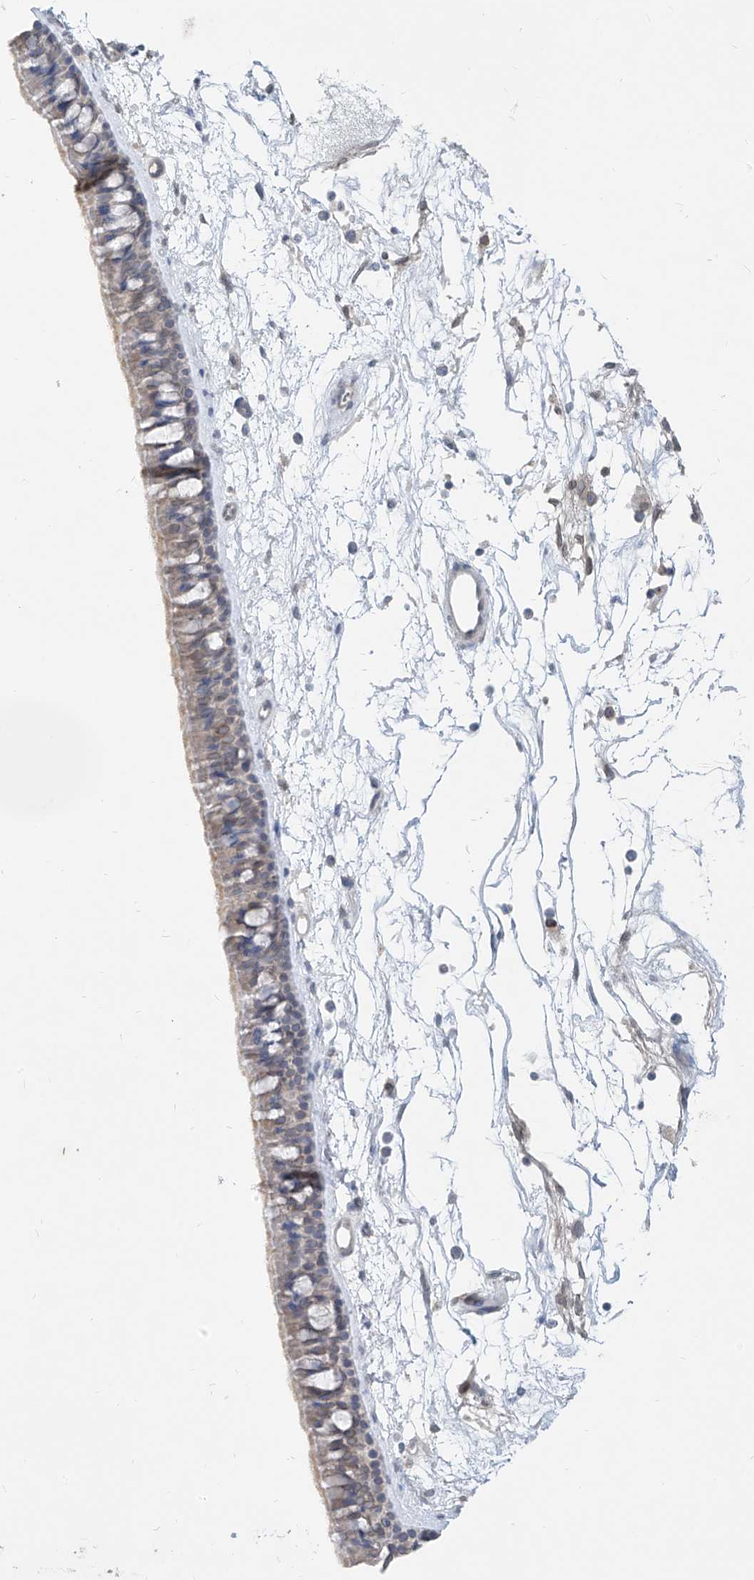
{"staining": {"intensity": "negative", "quantity": "none", "location": "none"}, "tissue": "nasopharynx", "cell_type": "Respiratory epithelial cells", "image_type": "normal", "snomed": [{"axis": "morphology", "description": "Normal tissue, NOS"}, {"axis": "topography", "description": "Nasopharynx"}], "caption": "DAB (3,3'-diaminobenzidine) immunohistochemical staining of unremarkable nasopharynx displays no significant staining in respiratory epithelial cells. (Brightfield microscopy of DAB IHC at high magnification).", "gene": "KRTAP25", "patient": {"sex": "male", "age": 64}}